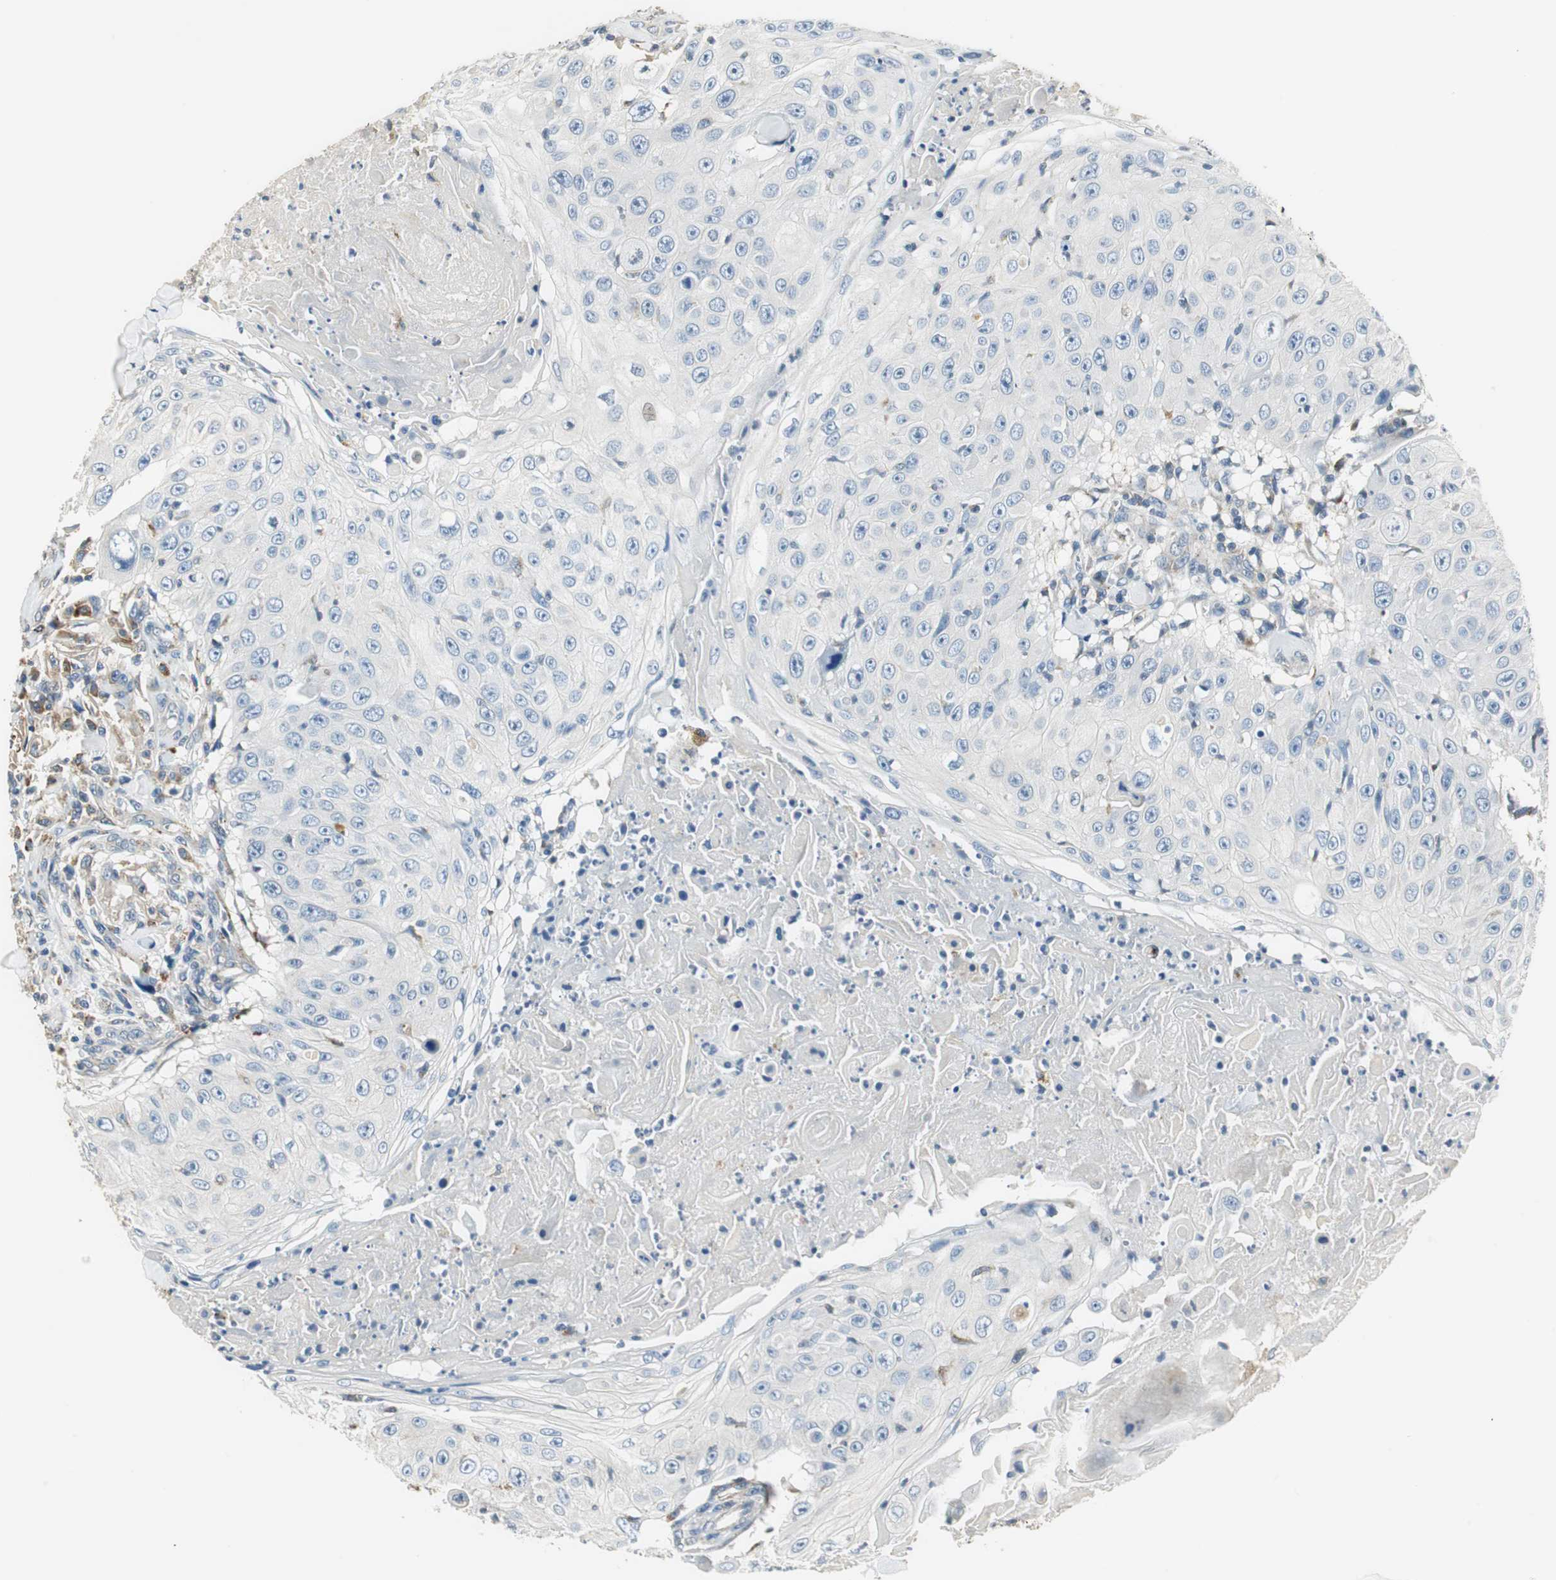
{"staining": {"intensity": "negative", "quantity": "none", "location": "none"}, "tissue": "skin cancer", "cell_type": "Tumor cells", "image_type": "cancer", "snomed": [{"axis": "morphology", "description": "Squamous cell carcinoma, NOS"}, {"axis": "topography", "description": "Skin"}], "caption": "This is an IHC image of human skin squamous cell carcinoma. There is no positivity in tumor cells.", "gene": "NIT1", "patient": {"sex": "male", "age": 86}}